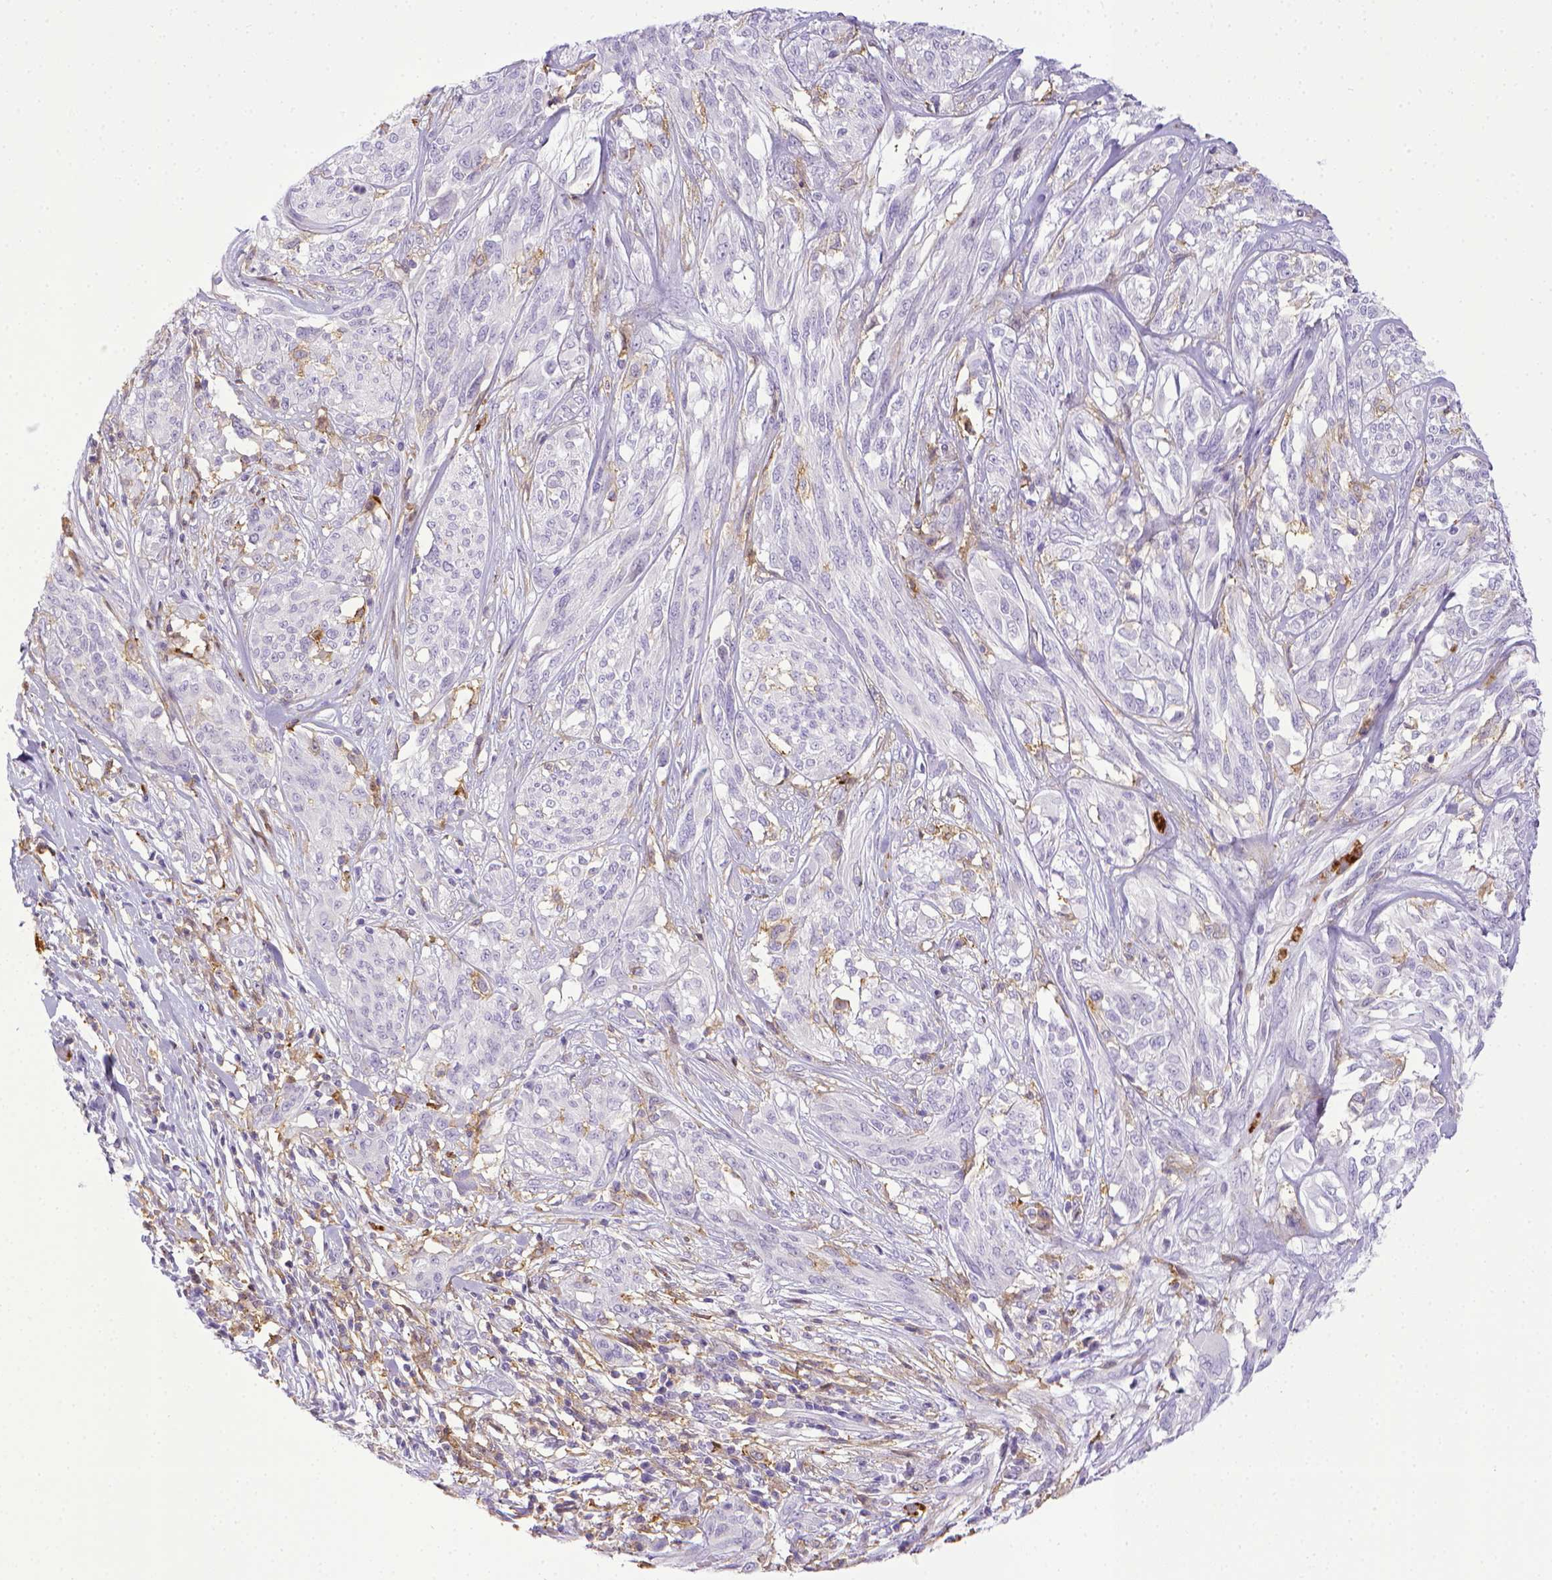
{"staining": {"intensity": "negative", "quantity": "none", "location": "none"}, "tissue": "melanoma", "cell_type": "Tumor cells", "image_type": "cancer", "snomed": [{"axis": "morphology", "description": "Malignant melanoma, NOS"}, {"axis": "topography", "description": "Skin"}], "caption": "High power microscopy photomicrograph of an immunohistochemistry (IHC) micrograph of malignant melanoma, revealing no significant staining in tumor cells.", "gene": "ITGAM", "patient": {"sex": "female", "age": 91}}